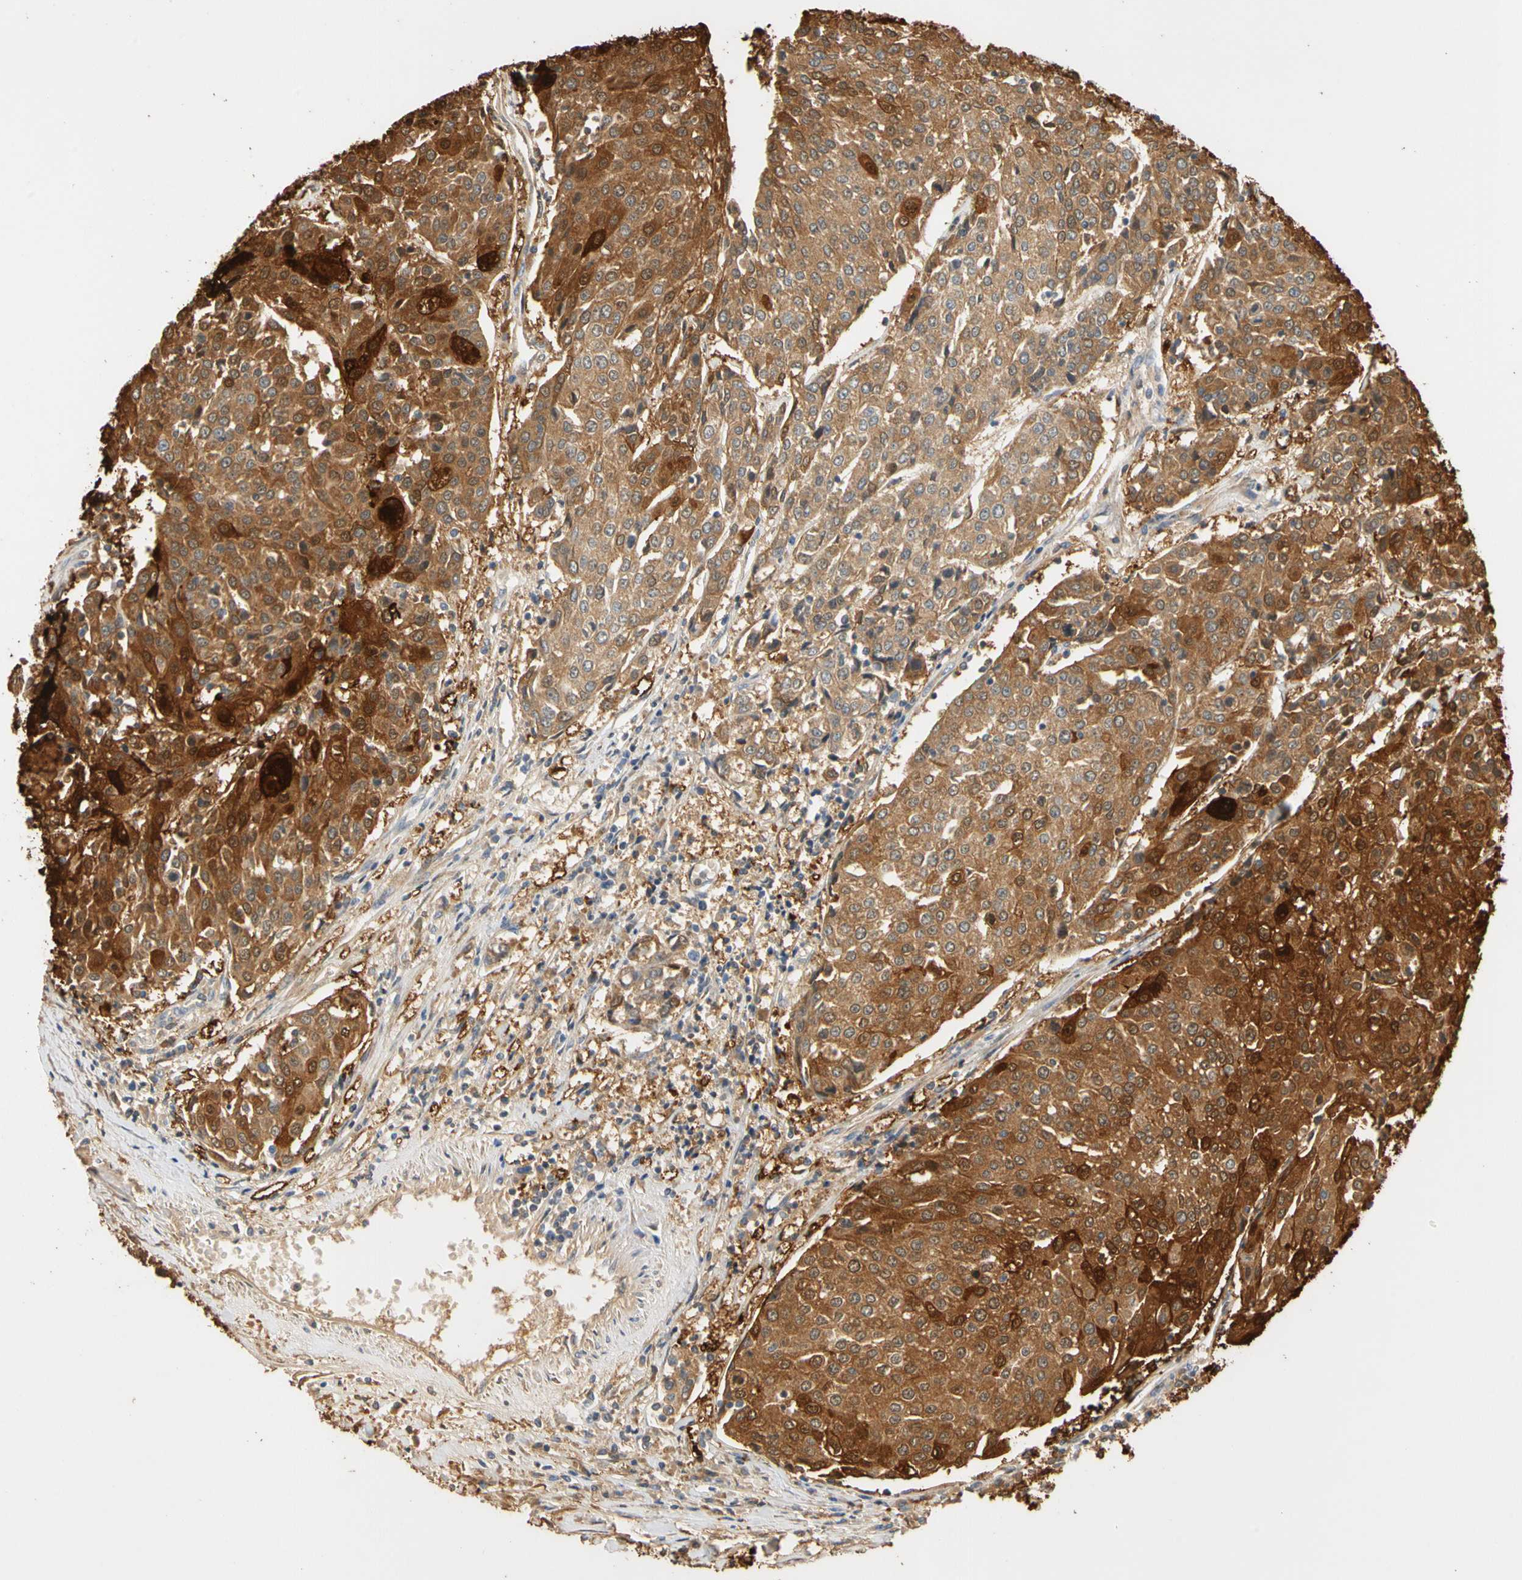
{"staining": {"intensity": "strong", "quantity": ">75%", "location": "cytoplasmic/membranous"}, "tissue": "urothelial cancer", "cell_type": "Tumor cells", "image_type": "cancer", "snomed": [{"axis": "morphology", "description": "Urothelial carcinoma, High grade"}, {"axis": "topography", "description": "Urinary bladder"}], "caption": "High-power microscopy captured an IHC histopathology image of urothelial cancer, revealing strong cytoplasmic/membranous positivity in about >75% of tumor cells. Nuclei are stained in blue.", "gene": "GPSM2", "patient": {"sex": "female", "age": 85}}